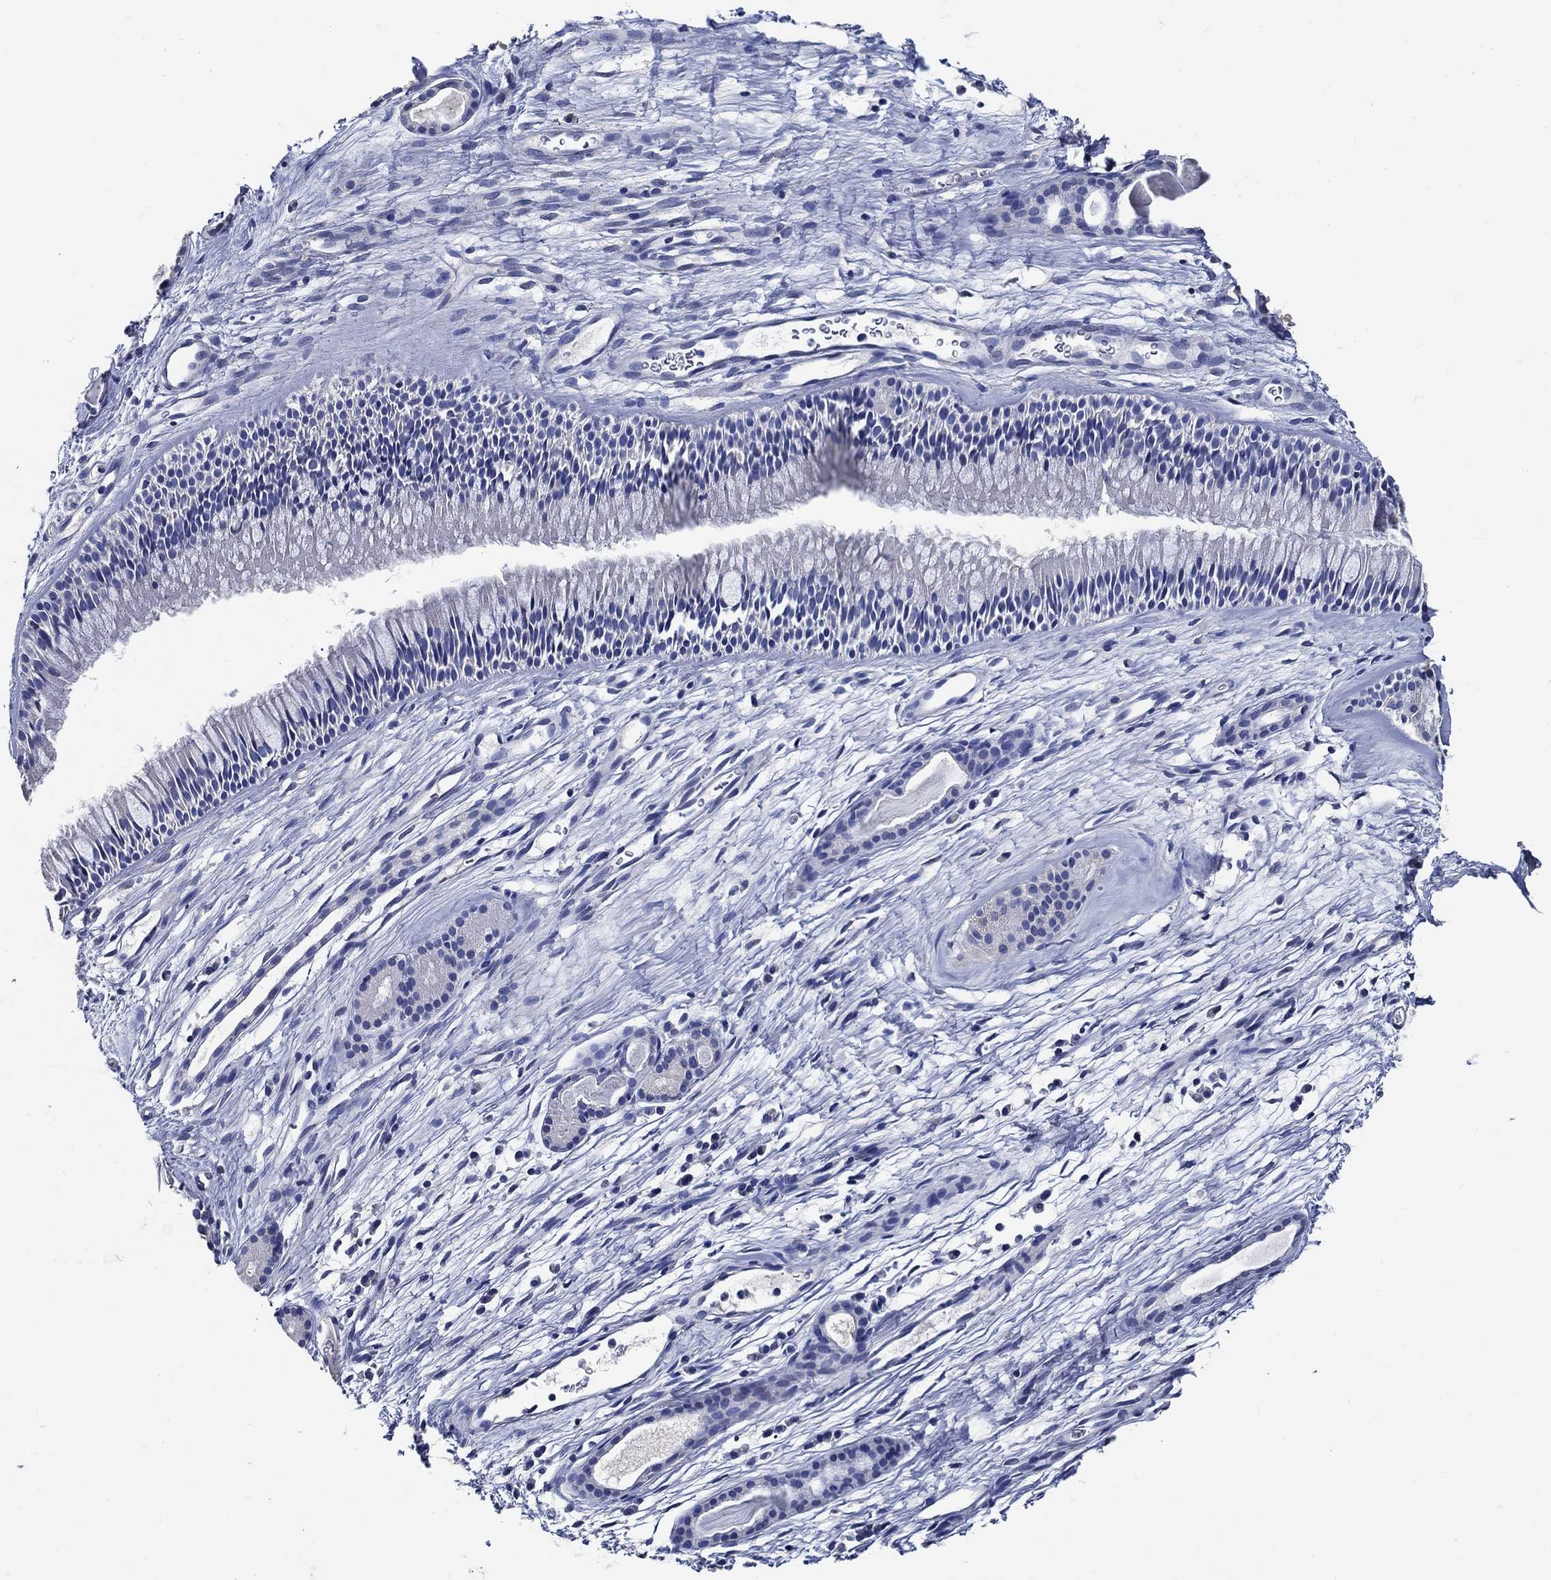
{"staining": {"intensity": "negative", "quantity": "none", "location": "none"}, "tissue": "nasopharynx", "cell_type": "Respiratory epithelial cells", "image_type": "normal", "snomed": [{"axis": "morphology", "description": "Normal tissue, NOS"}, {"axis": "topography", "description": "Nasopharynx"}], "caption": "This is an immunohistochemistry (IHC) histopathology image of normal human nasopharynx. There is no staining in respiratory epithelial cells.", "gene": "DOCK3", "patient": {"sex": "male", "age": 51}}